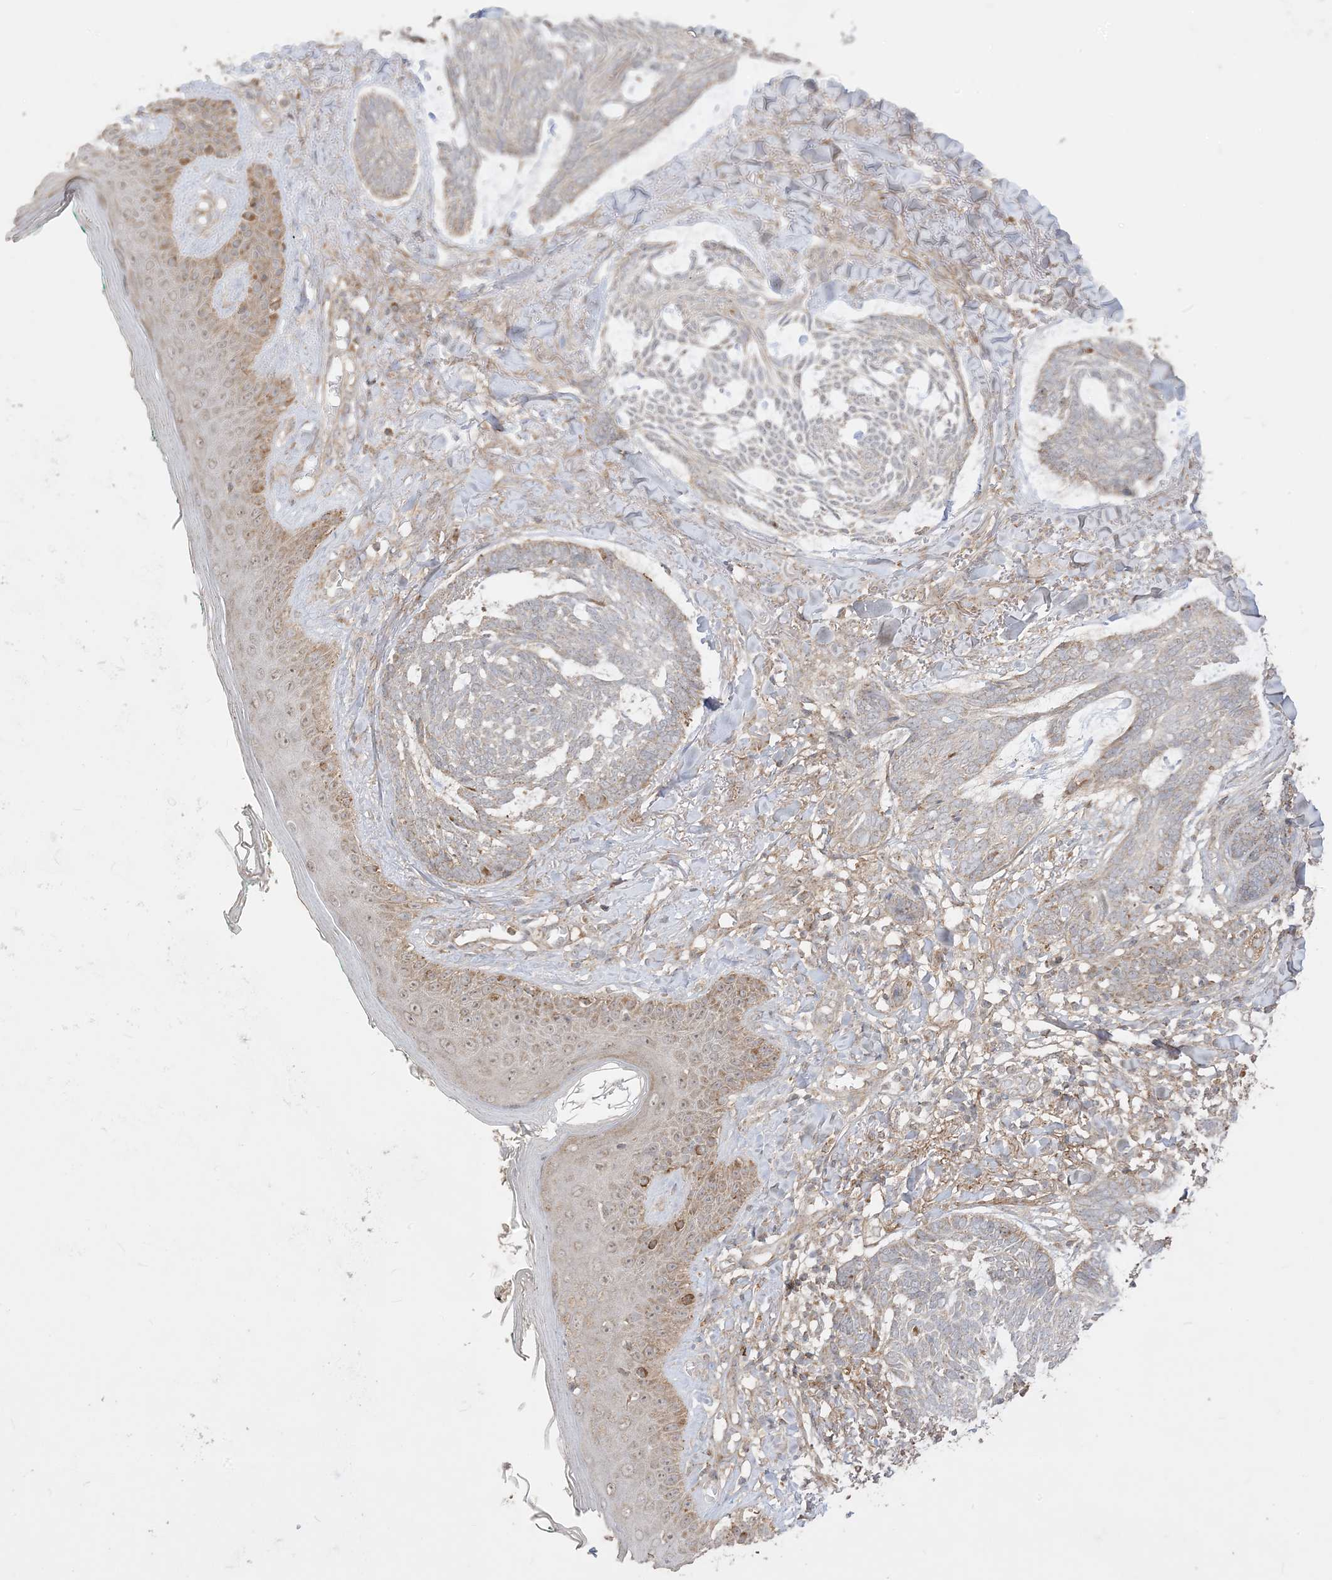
{"staining": {"intensity": "moderate", "quantity": "25%-75%", "location": "cytoplasmic/membranous"}, "tissue": "skin cancer", "cell_type": "Tumor cells", "image_type": "cancer", "snomed": [{"axis": "morphology", "description": "Basal cell carcinoma"}, {"axis": "topography", "description": "Skin"}], "caption": "About 25%-75% of tumor cells in human skin cancer show moderate cytoplasmic/membranous protein expression as visualized by brown immunohistochemical staining.", "gene": "SIRT3", "patient": {"sex": "male", "age": 43}}